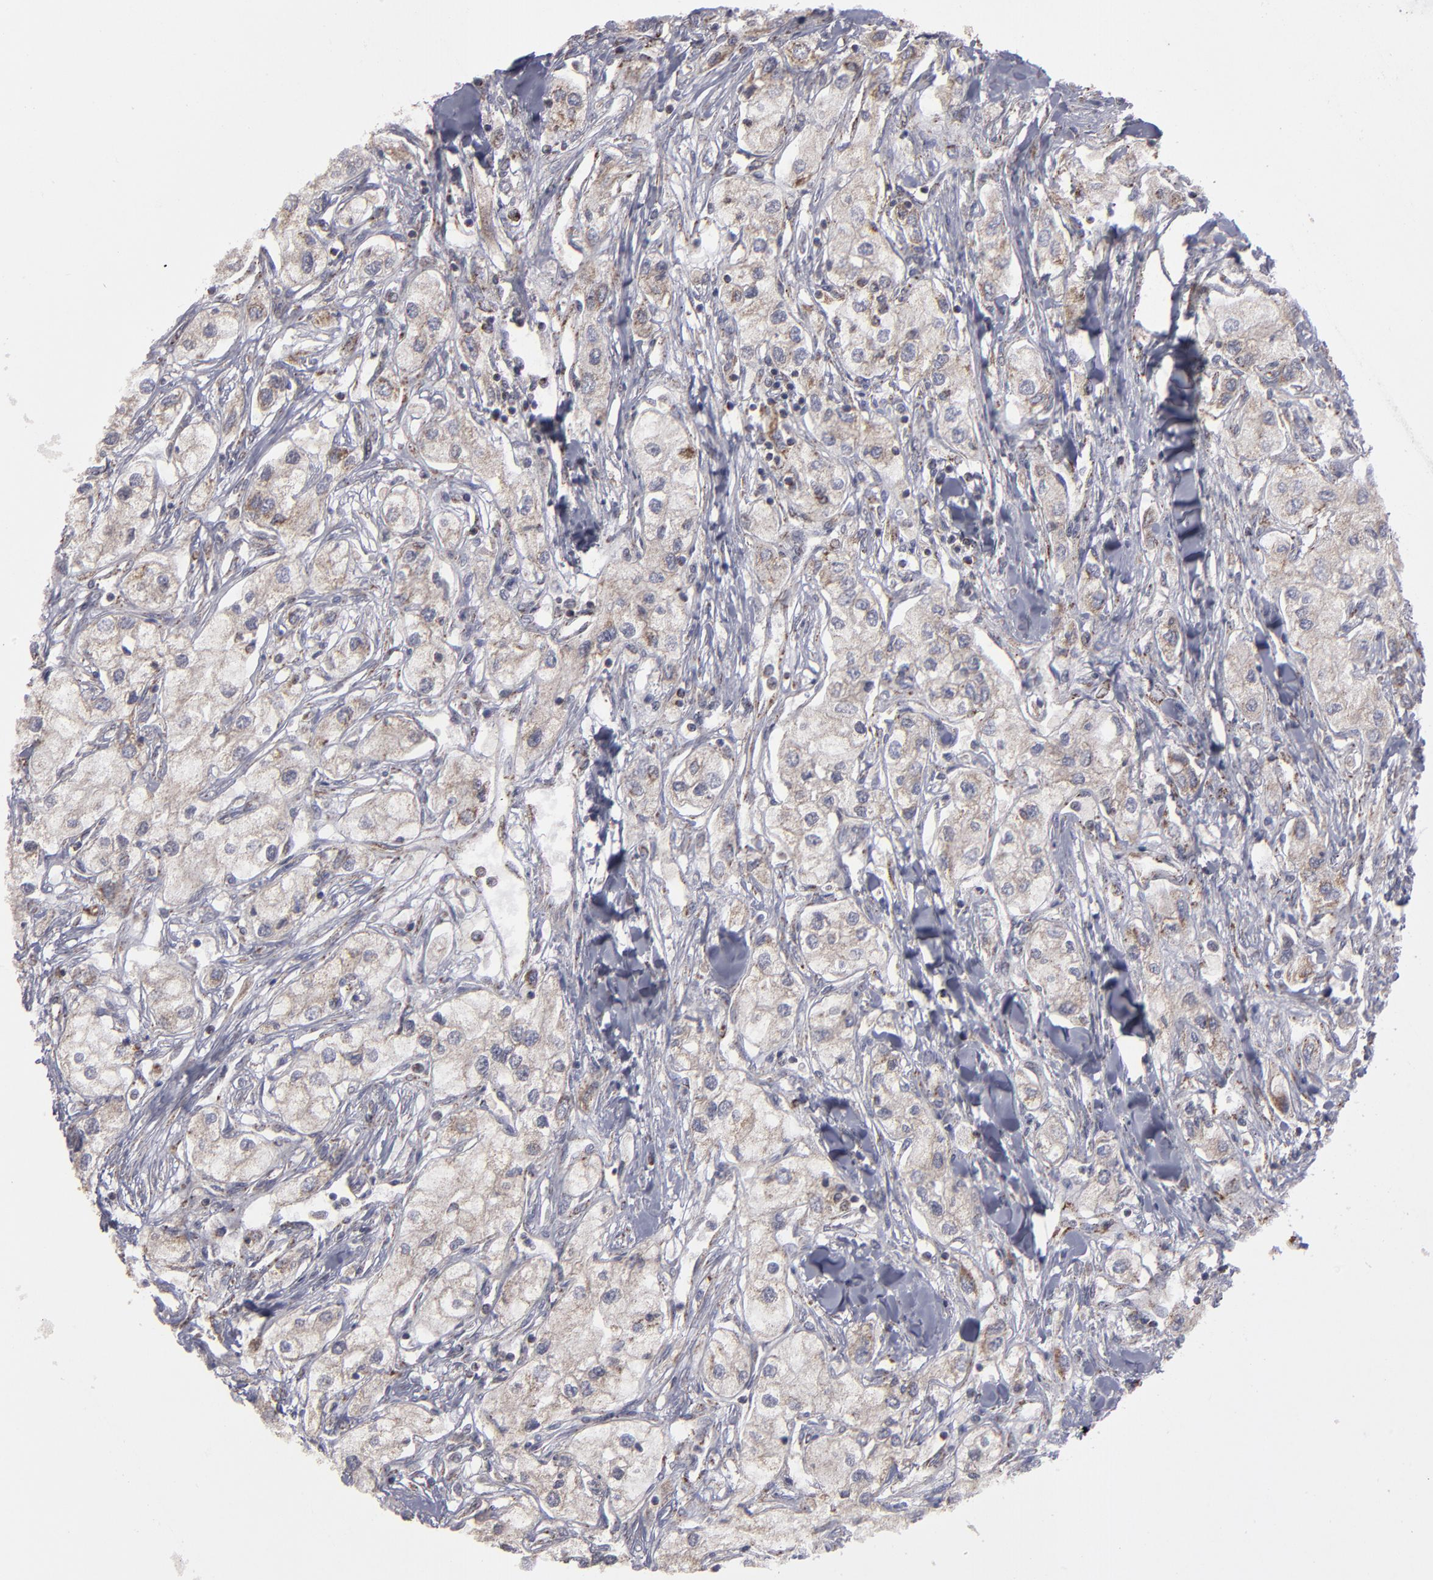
{"staining": {"intensity": "weak", "quantity": "25%-75%", "location": "cytoplasmic/membranous"}, "tissue": "renal cancer", "cell_type": "Tumor cells", "image_type": "cancer", "snomed": [{"axis": "morphology", "description": "Adenocarcinoma, NOS"}, {"axis": "topography", "description": "Kidney"}], "caption": "There is low levels of weak cytoplasmic/membranous expression in tumor cells of renal cancer (adenocarcinoma), as demonstrated by immunohistochemical staining (brown color).", "gene": "MYOM2", "patient": {"sex": "male", "age": 57}}